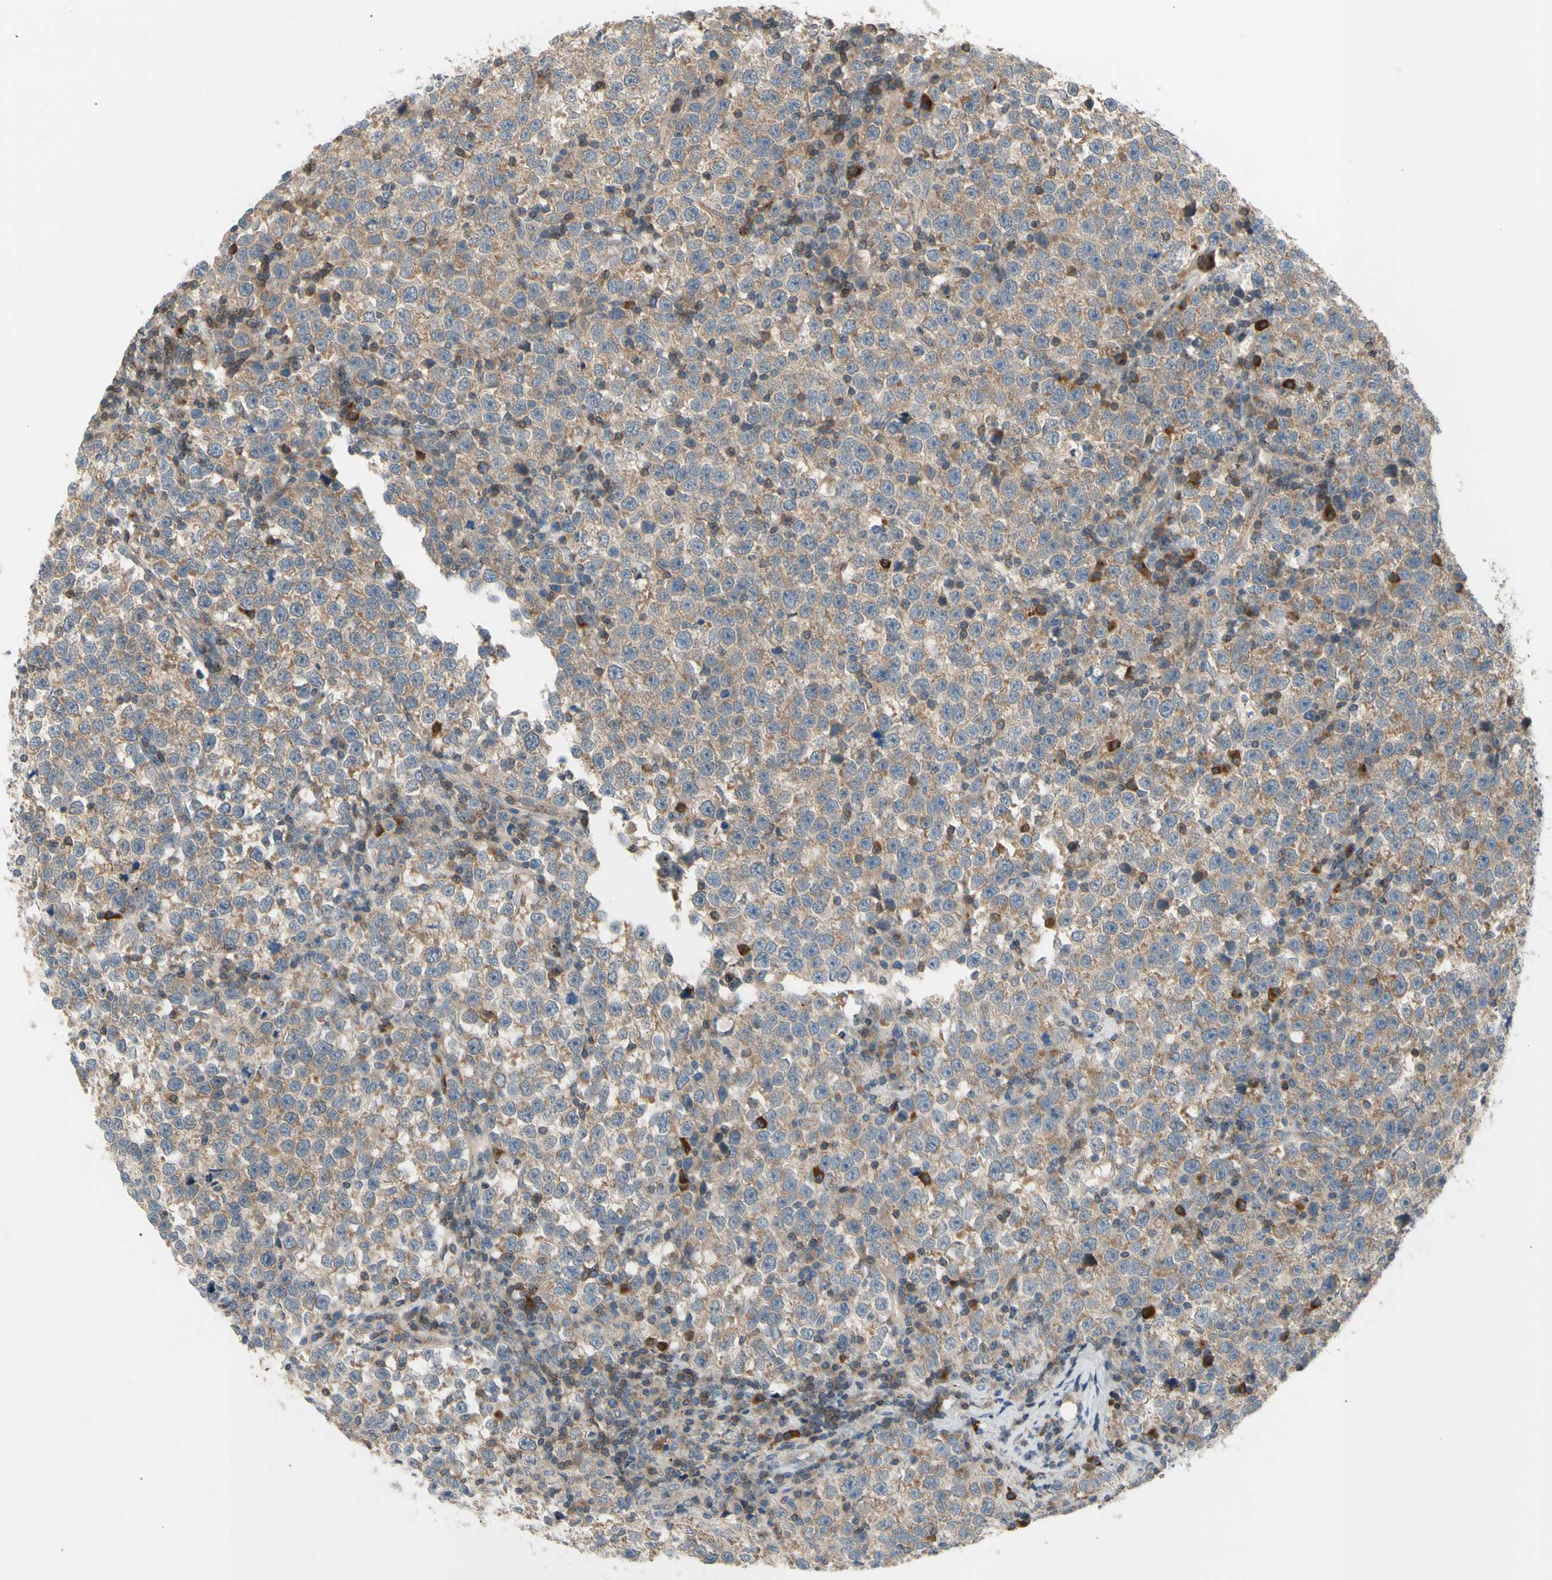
{"staining": {"intensity": "moderate", "quantity": "25%-75%", "location": "cytoplasmic/membranous"}, "tissue": "testis cancer", "cell_type": "Tumor cells", "image_type": "cancer", "snomed": [{"axis": "morphology", "description": "Seminoma, NOS"}, {"axis": "topography", "description": "Testis"}], "caption": "High-magnification brightfield microscopy of testis cancer (seminoma) stained with DAB (brown) and counterstained with hematoxylin (blue). tumor cells exhibit moderate cytoplasmic/membranous positivity is identified in approximately25%-75% of cells. Using DAB (3,3'-diaminobenzidine) (brown) and hematoxylin (blue) stains, captured at high magnification using brightfield microscopy.", "gene": "GALNT5", "patient": {"sex": "male", "age": 43}}